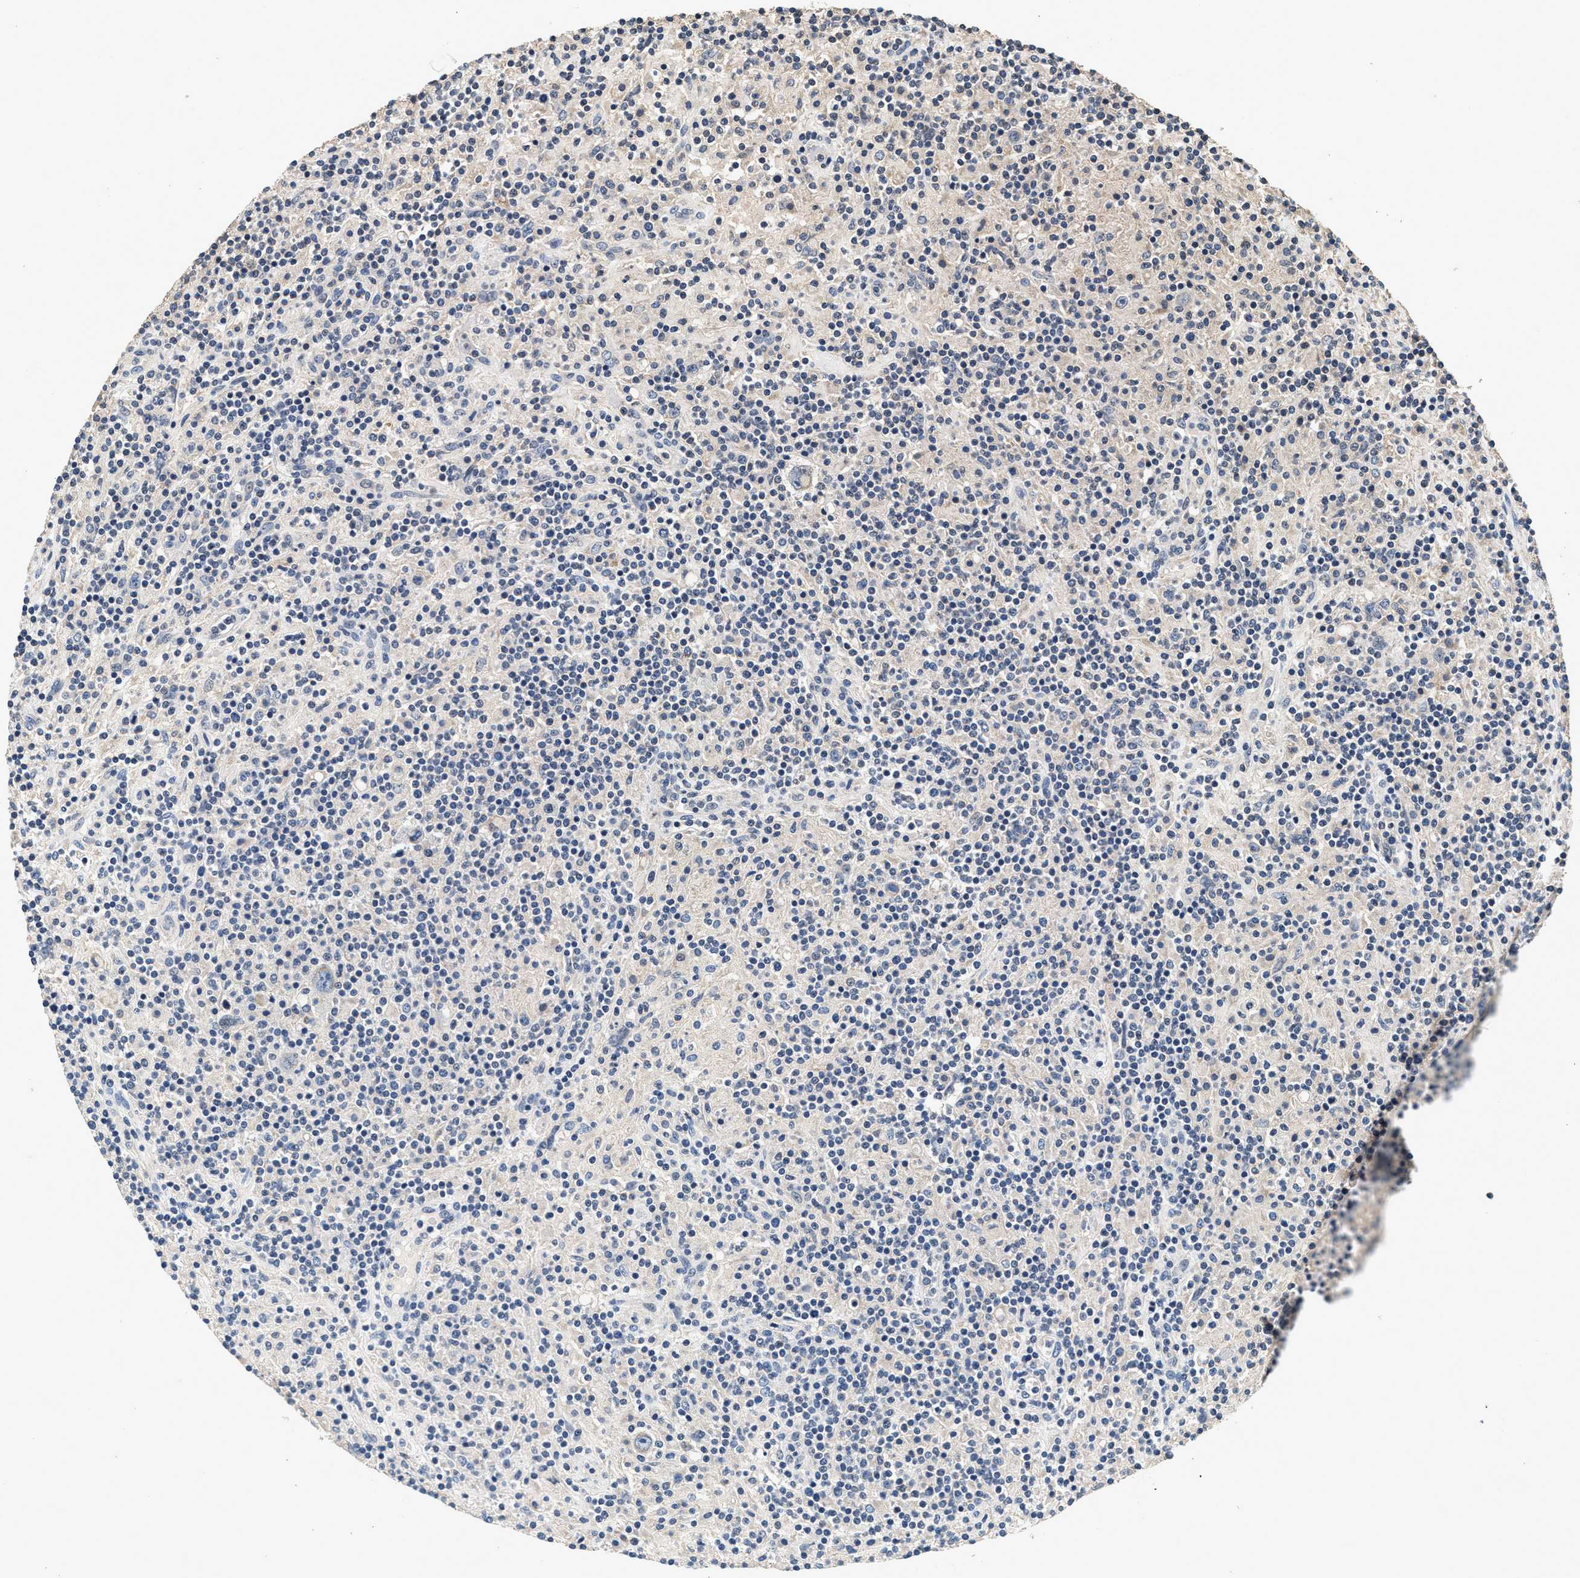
{"staining": {"intensity": "negative", "quantity": "none", "location": "none"}, "tissue": "lymphoma", "cell_type": "Tumor cells", "image_type": "cancer", "snomed": [{"axis": "morphology", "description": "Hodgkin's disease, NOS"}, {"axis": "topography", "description": "Lymph node"}], "caption": "Photomicrograph shows no significant protein positivity in tumor cells of Hodgkin's disease.", "gene": "PTGR3", "patient": {"sex": "male", "age": 70}}